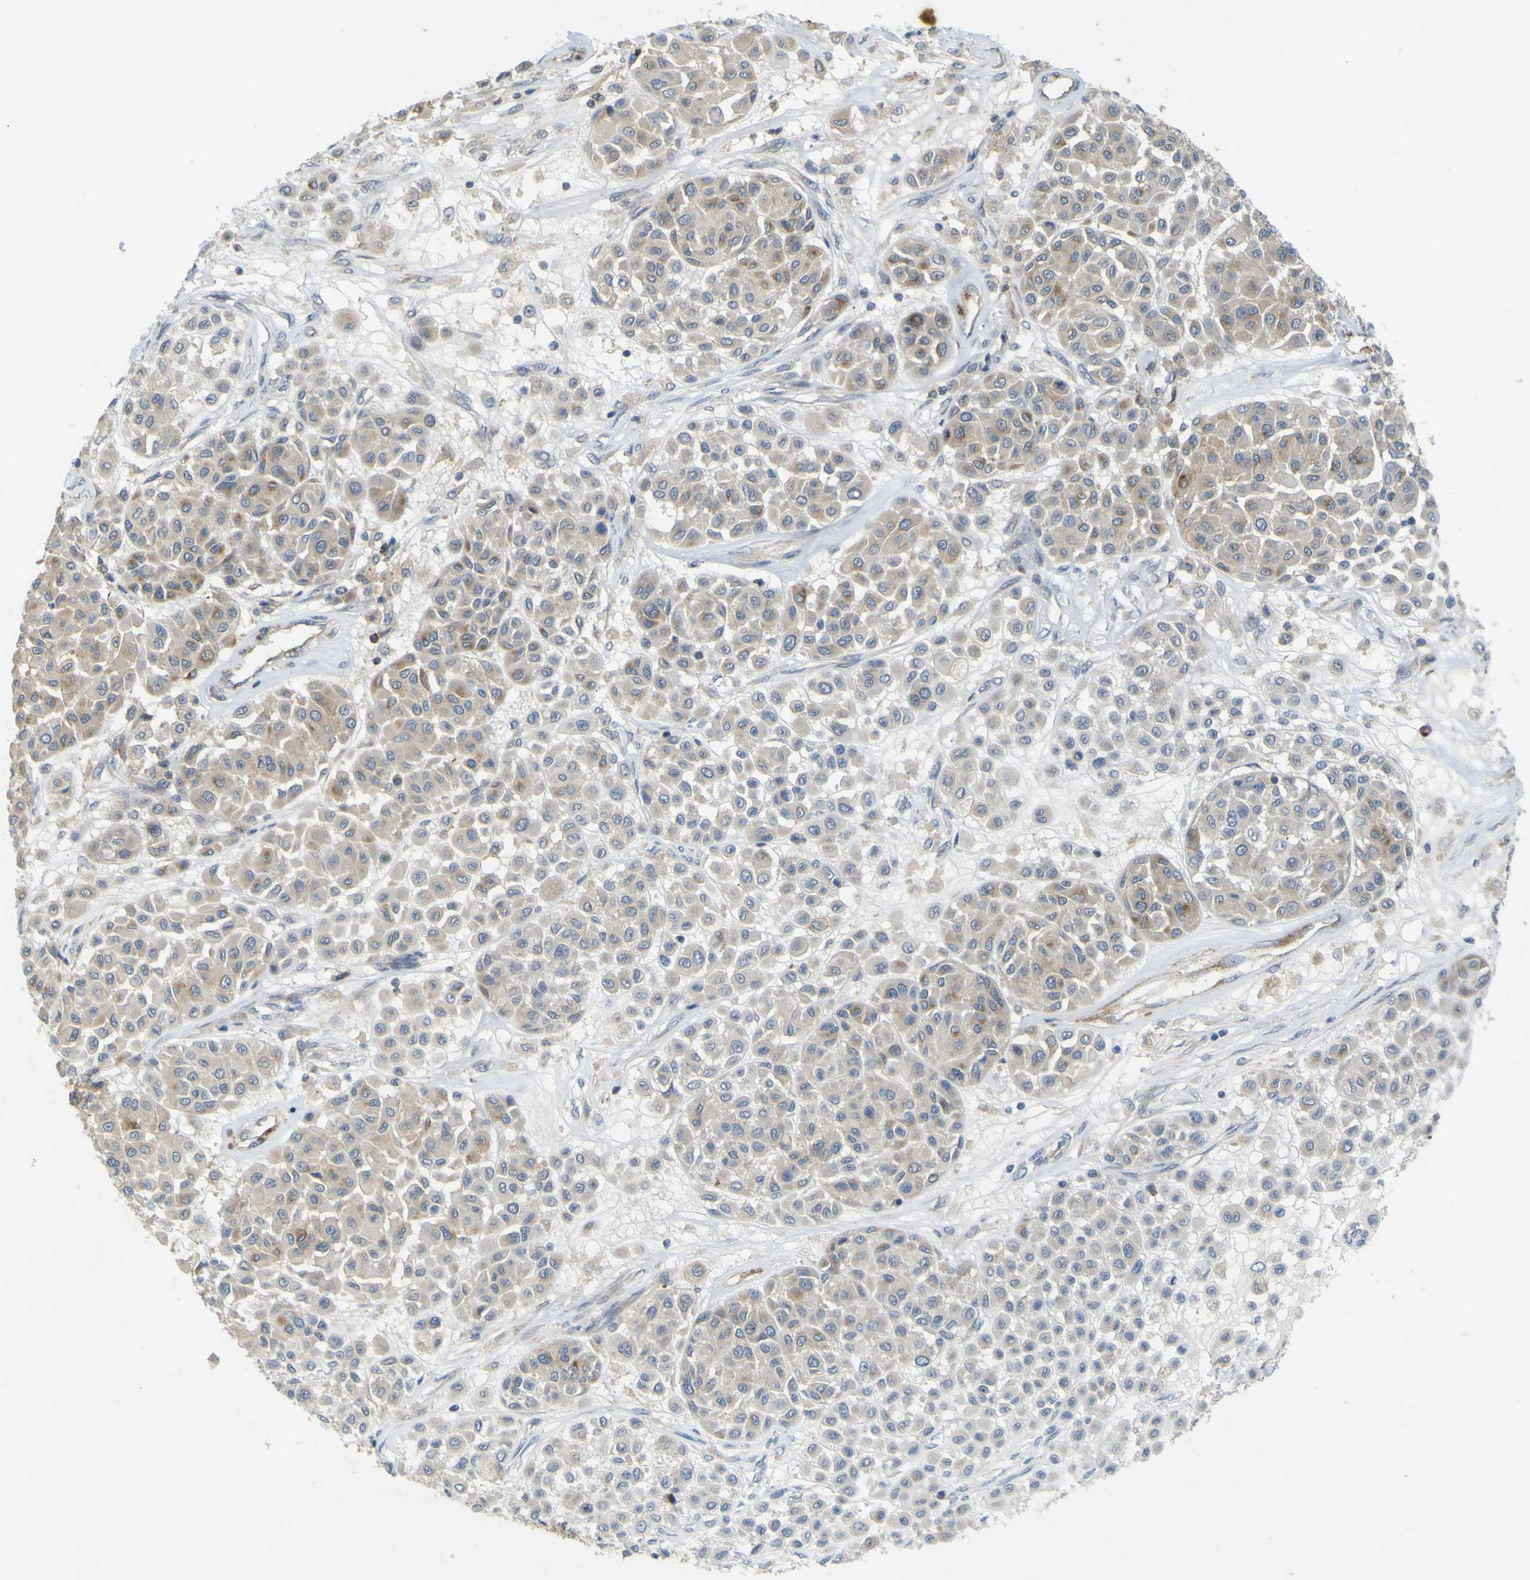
{"staining": {"intensity": "weak", "quantity": "<25%", "location": "cytoplasmic/membranous"}, "tissue": "melanoma", "cell_type": "Tumor cells", "image_type": "cancer", "snomed": [{"axis": "morphology", "description": "Malignant melanoma, Metastatic site"}, {"axis": "topography", "description": "Soft tissue"}], "caption": "This micrograph is of melanoma stained with immunohistochemistry to label a protein in brown with the nuclei are counter-stained blue. There is no expression in tumor cells.", "gene": "IGF2R", "patient": {"sex": "male", "age": 41}}